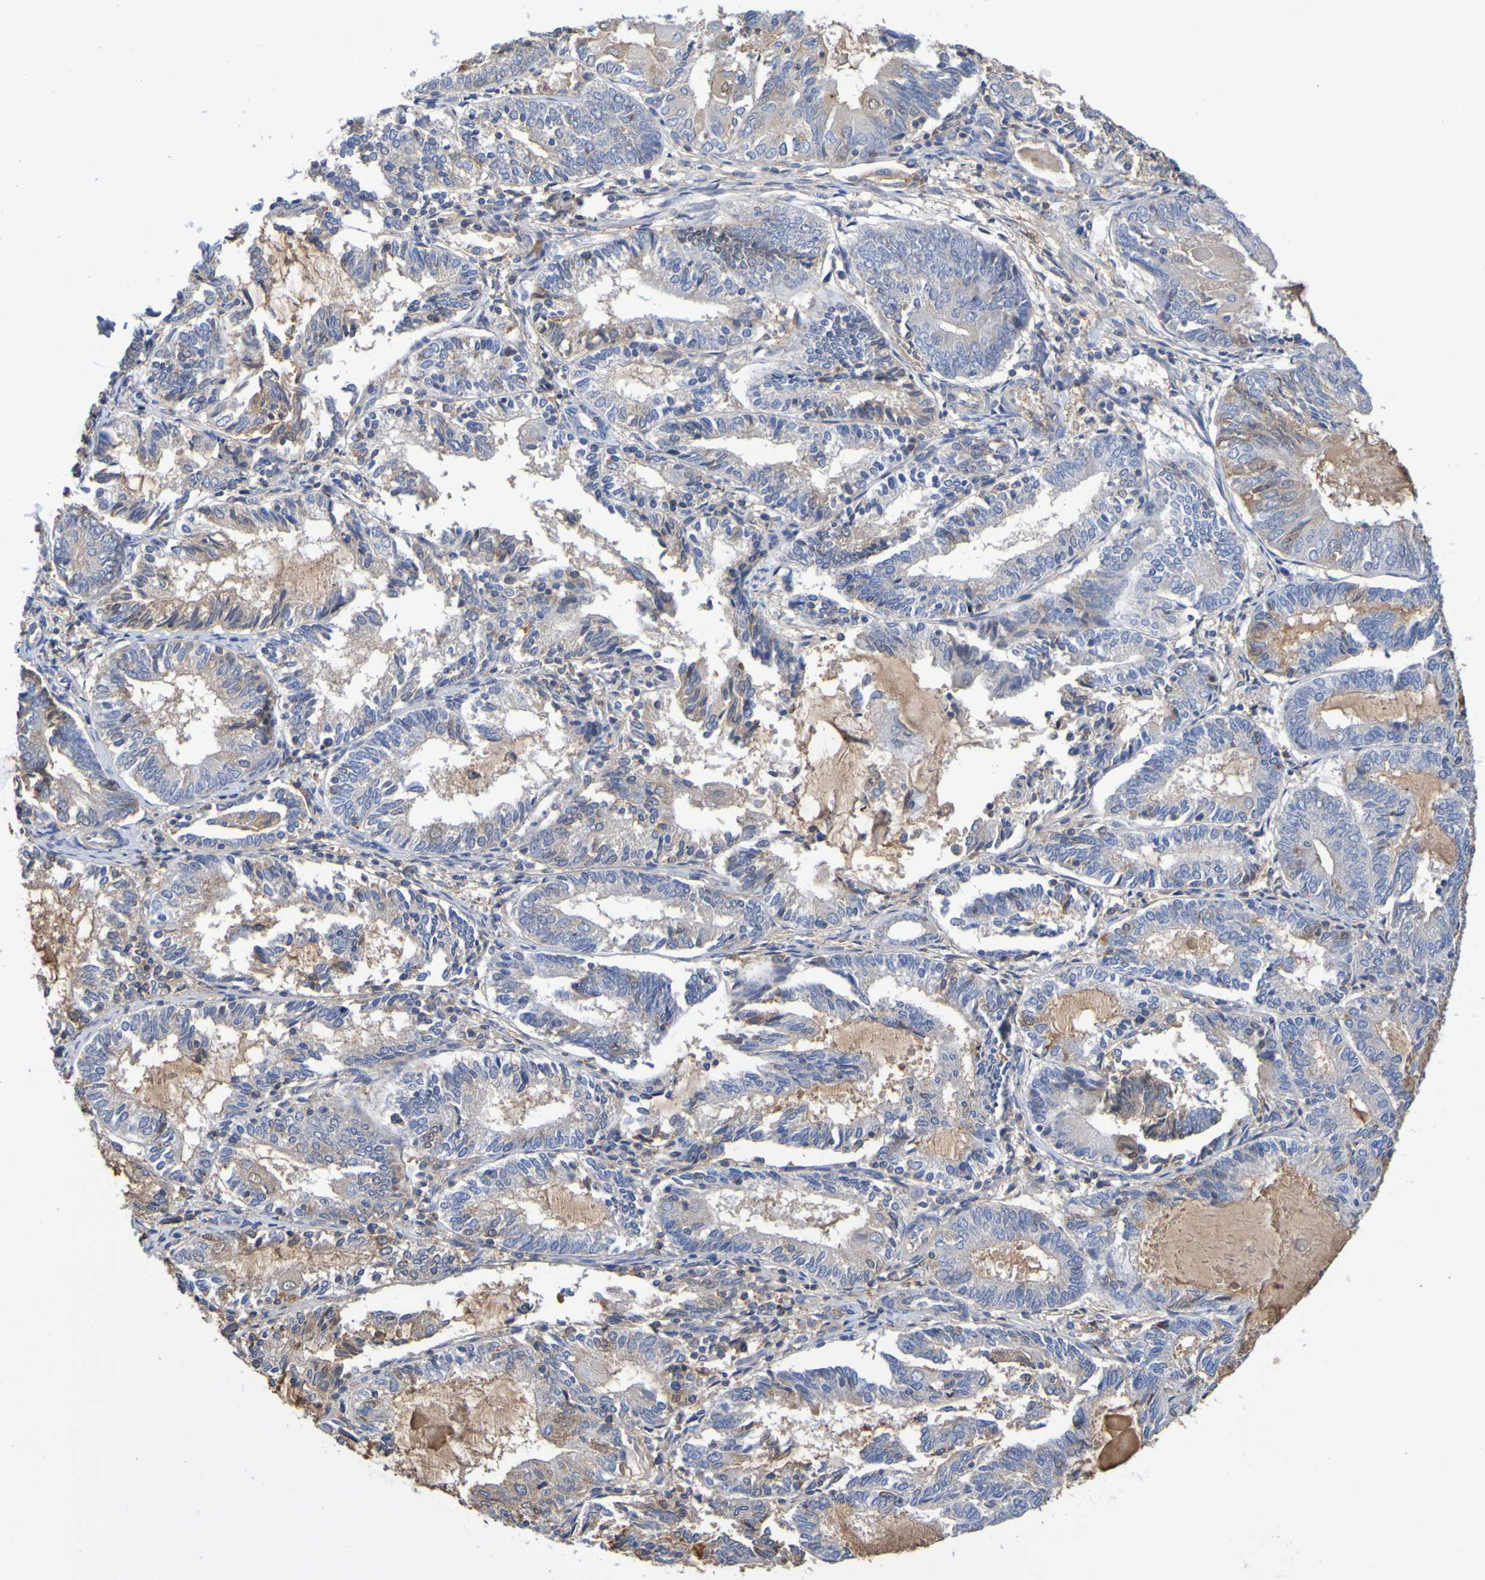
{"staining": {"intensity": "moderate", "quantity": "<25%", "location": "cytoplasmic/membranous"}, "tissue": "endometrial cancer", "cell_type": "Tumor cells", "image_type": "cancer", "snomed": [{"axis": "morphology", "description": "Adenocarcinoma, NOS"}, {"axis": "topography", "description": "Endometrium"}], "caption": "The immunohistochemical stain labels moderate cytoplasmic/membranous expression in tumor cells of endometrial cancer tissue. (DAB = brown stain, brightfield microscopy at high magnification).", "gene": "GAB3", "patient": {"sex": "female", "age": 81}}